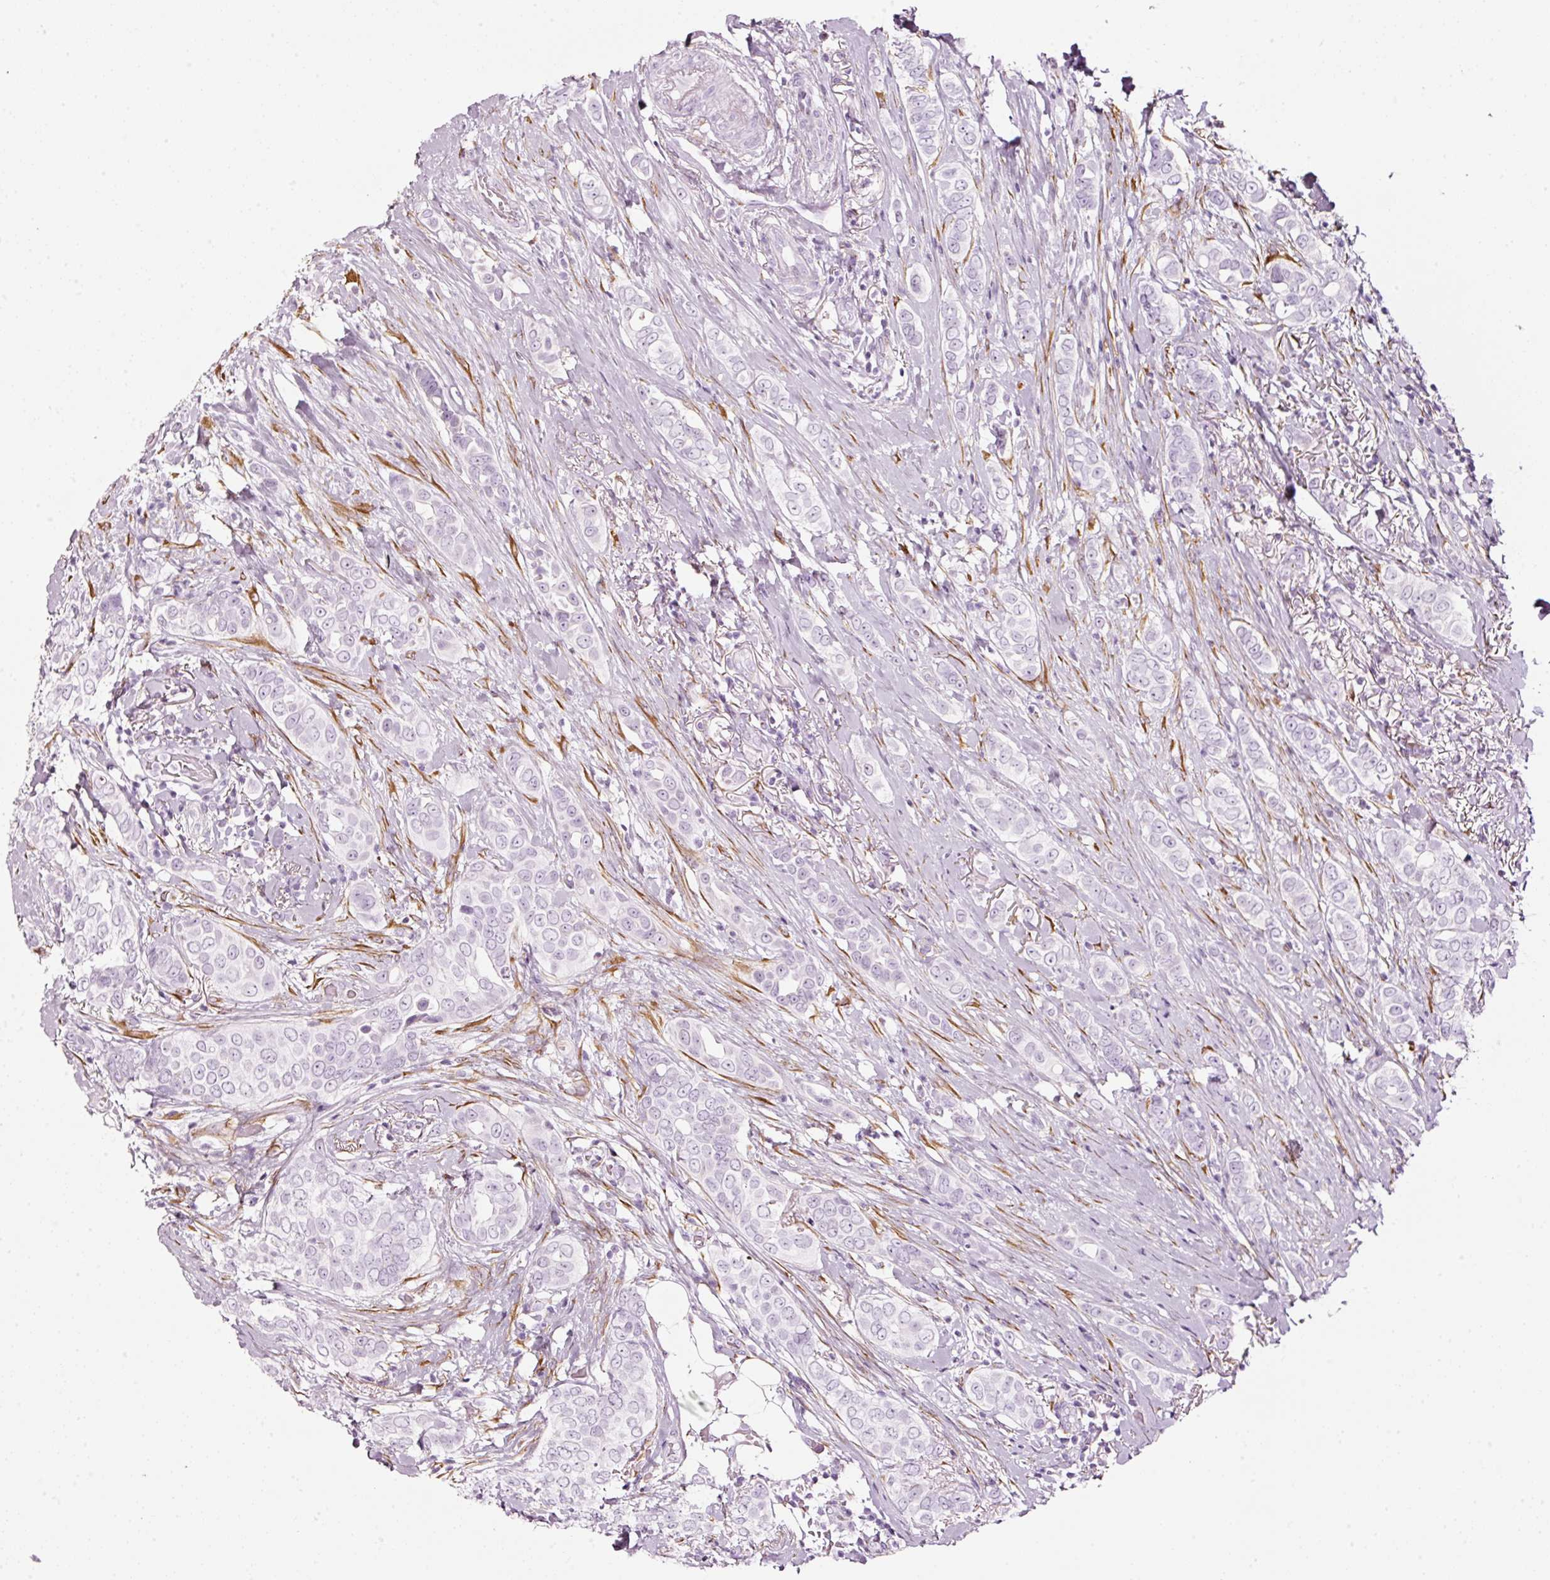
{"staining": {"intensity": "negative", "quantity": "none", "location": "none"}, "tissue": "breast cancer", "cell_type": "Tumor cells", "image_type": "cancer", "snomed": [{"axis": "morphology", "description": "Lobular carcinoma"}, {"axis": "topography", "description": "Breast"}], "caption": "An image of lobular carcinoma (breast) stained for a protein demonstrates no brown staining in tumor cells.", "gene": "SDF4", "patient": {"sex": "female", "age": 51}}